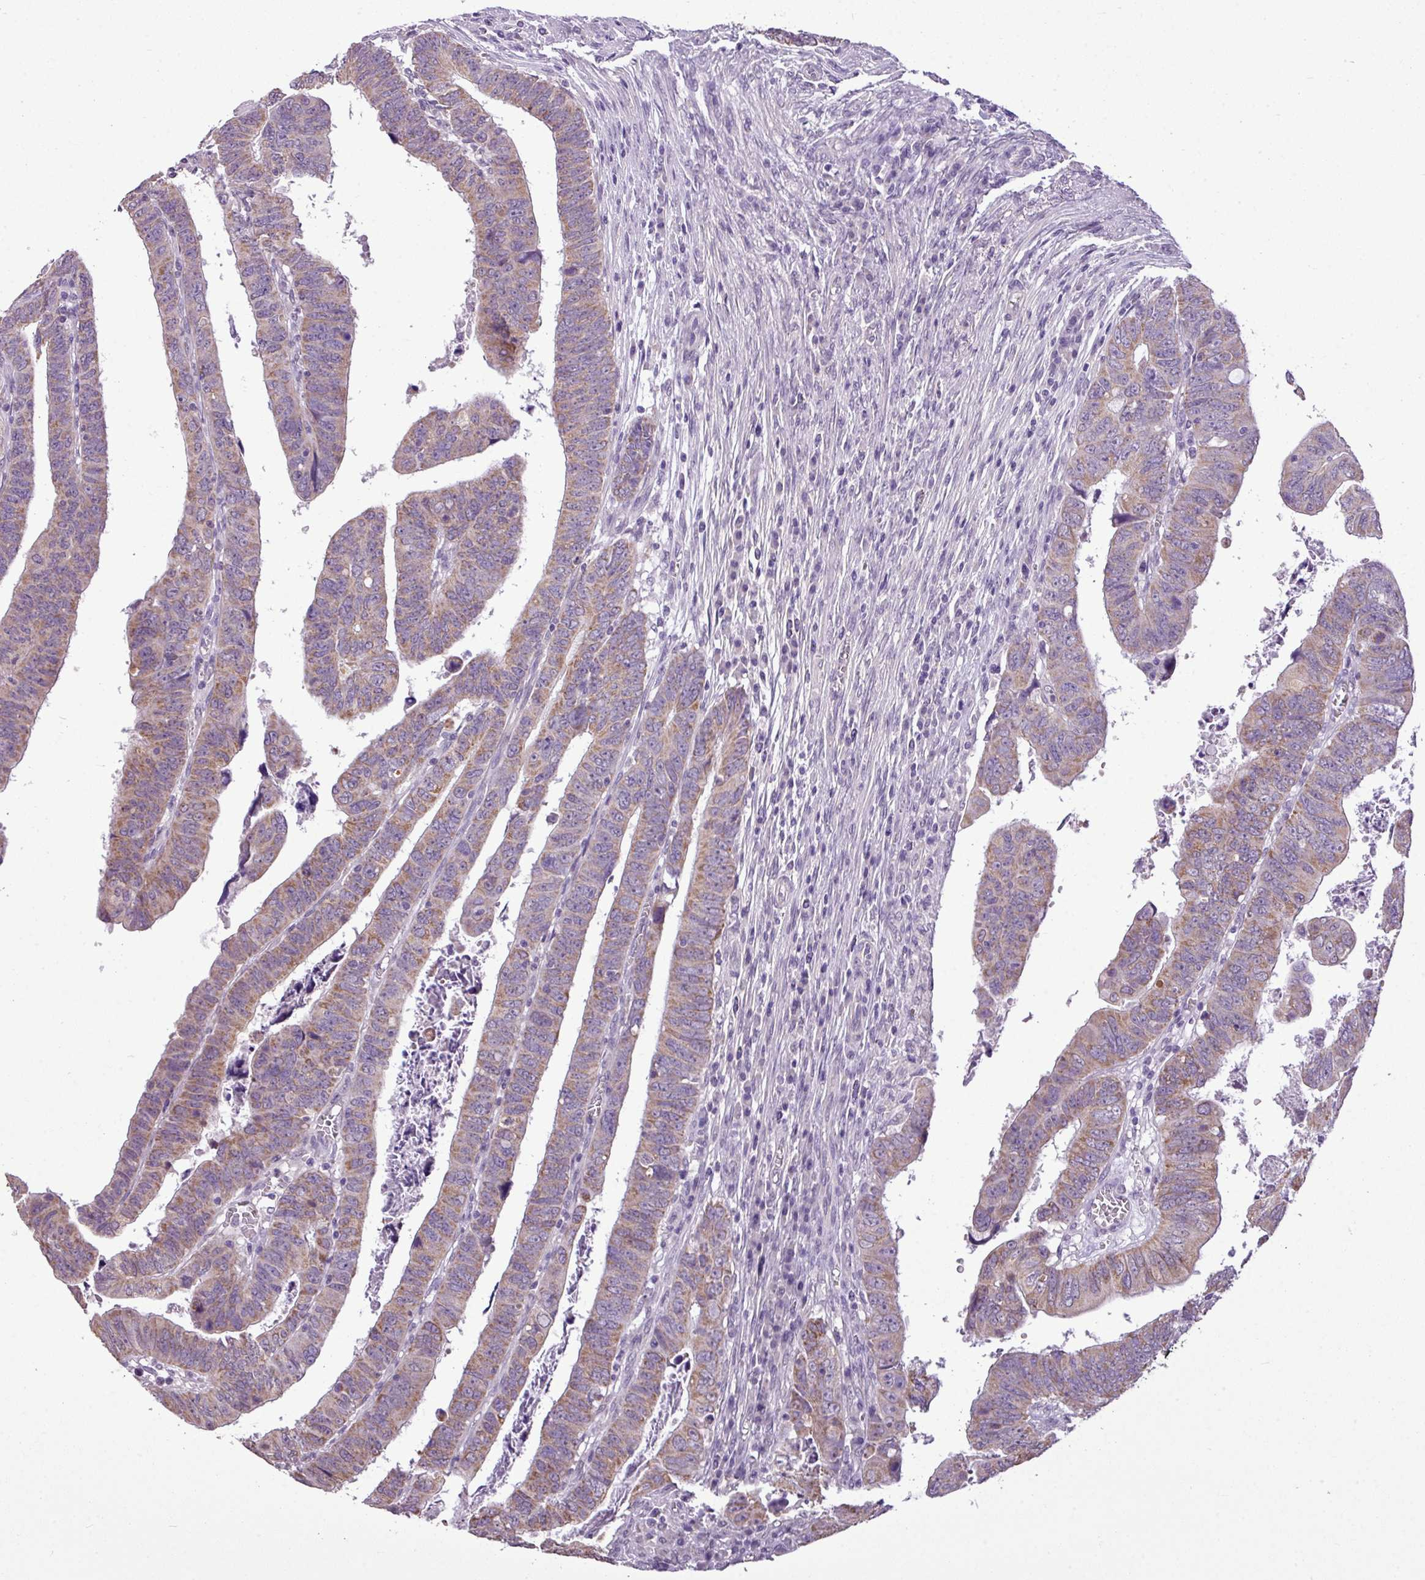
{"staining": {"intensity": "weak", "quantity": ">75%", "location": "cytoplasmic/membranous"}, "tissue": "colorectal cancer", "cell_type": "Tumor cells", "image_type": "cancer", "snomed": [{"axis": "morphology", "description": "Normal tissue, NOS"}, {"axis": "morphology", "description": "Adenocarcinoma, NOS"}, {"axis": "topography", "description": "Rectum"}], "caption": "An image showing weak cytoplasmic/membranous staining in about >75% of tumor cells in colorectal adenocarcinoma, as visualized by brown immunohistochemical staining.", "gene": "ALDH2", "patient": {"sex": "female", "age": 65}}